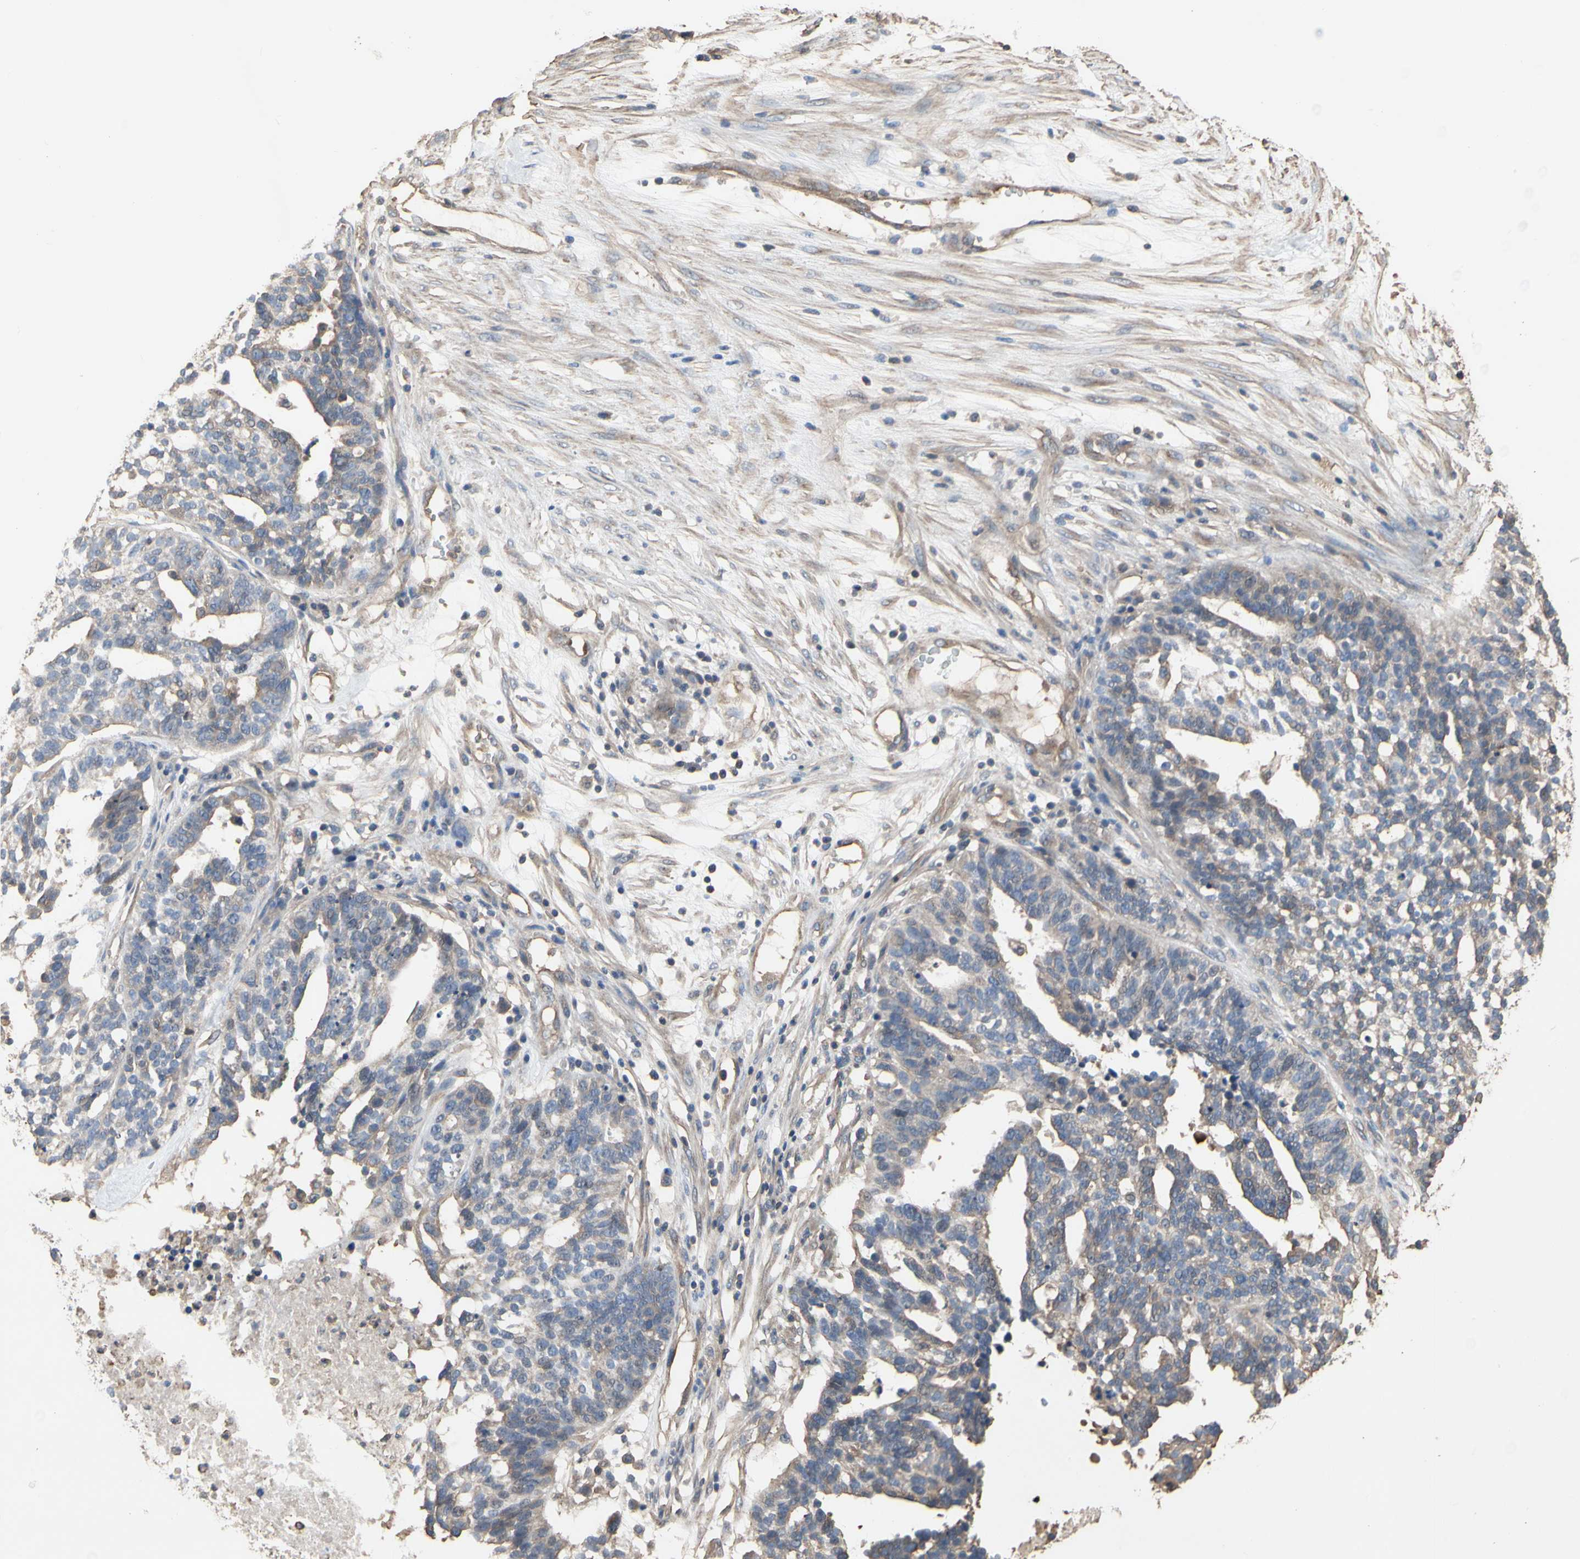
{"staining": {"intensity": "weak", "quantity": "<25%", "location": "cytoplasmic/membranous"}, "tissue": "ovarian cancer", "cell_type": "Tumor cells", "image_type": "cancer", "snomed": [{"axis": "morphology", "description": "Cystadenocarcinoma, serous, NOS"}, {"axis": "topography", "description": "Ovary"}], "caption": "Immunohistochemistry photomicrograph of neoplastic tissue: human ovarian cancer stained with DAB (3,3'-diaminobenzidine) demonstrates no significant protein expression in tumor cells.", "gene": "PDZK1", "patient": {"sex": "female", "age": 59}}